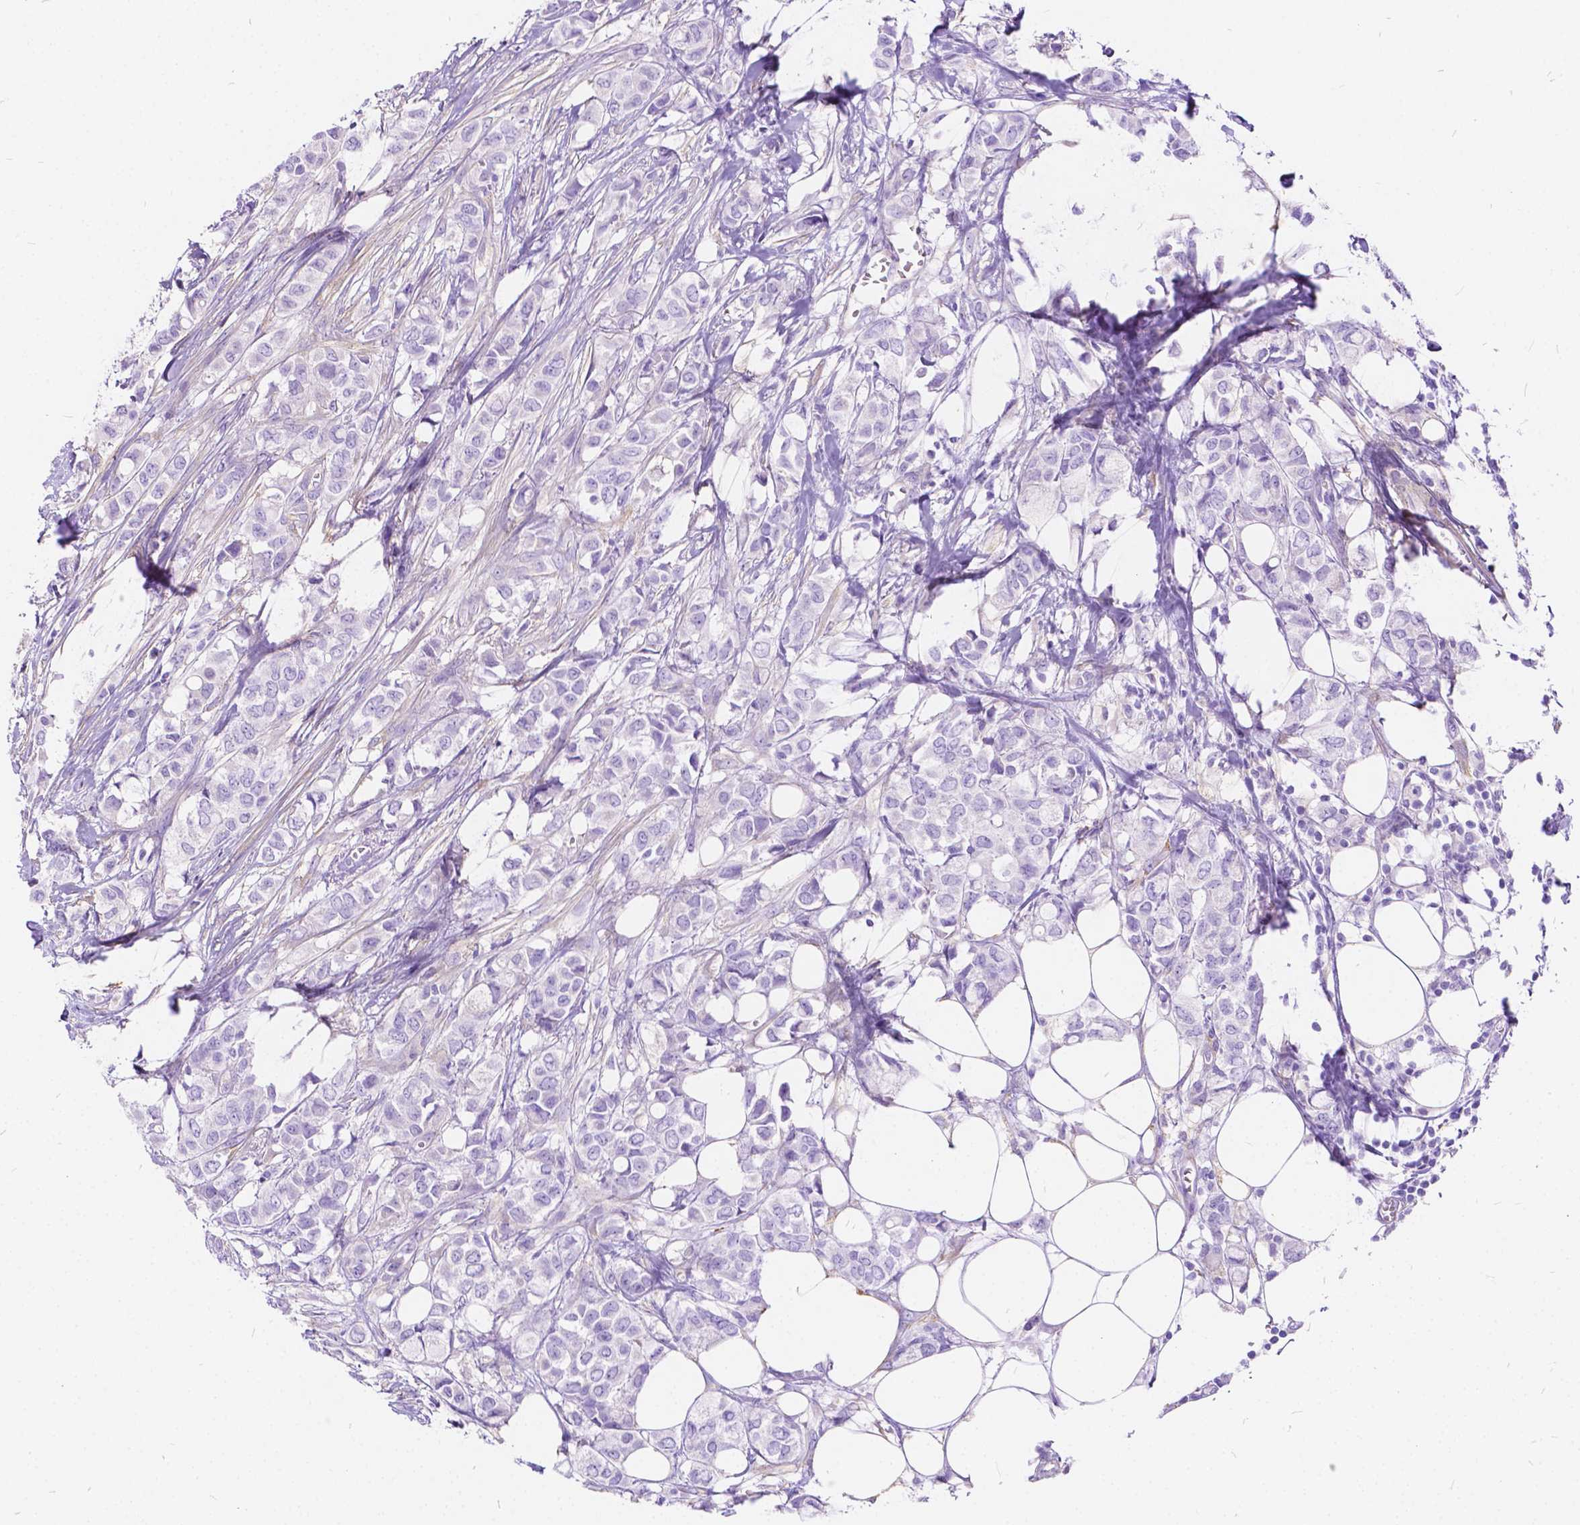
{"staining": {"intensity": "negative", "quantity": "none", "location": "none"}, "tissue": "breast cancer", "cell_type": "Tumor cells", "image_type": "cancer", "snomed": [{"axis": "morphology", "description": "Duct carcinoma"}, {"axis": "topography", "description": "Breast"}], "caption": "Photomicrograph shows no protein positivity in tumor cells of breast cancer (infiltrating ductal carcinoma) tissue.", "gene": "CHRM1", "patient": {"sex": "female", "age": 85}}